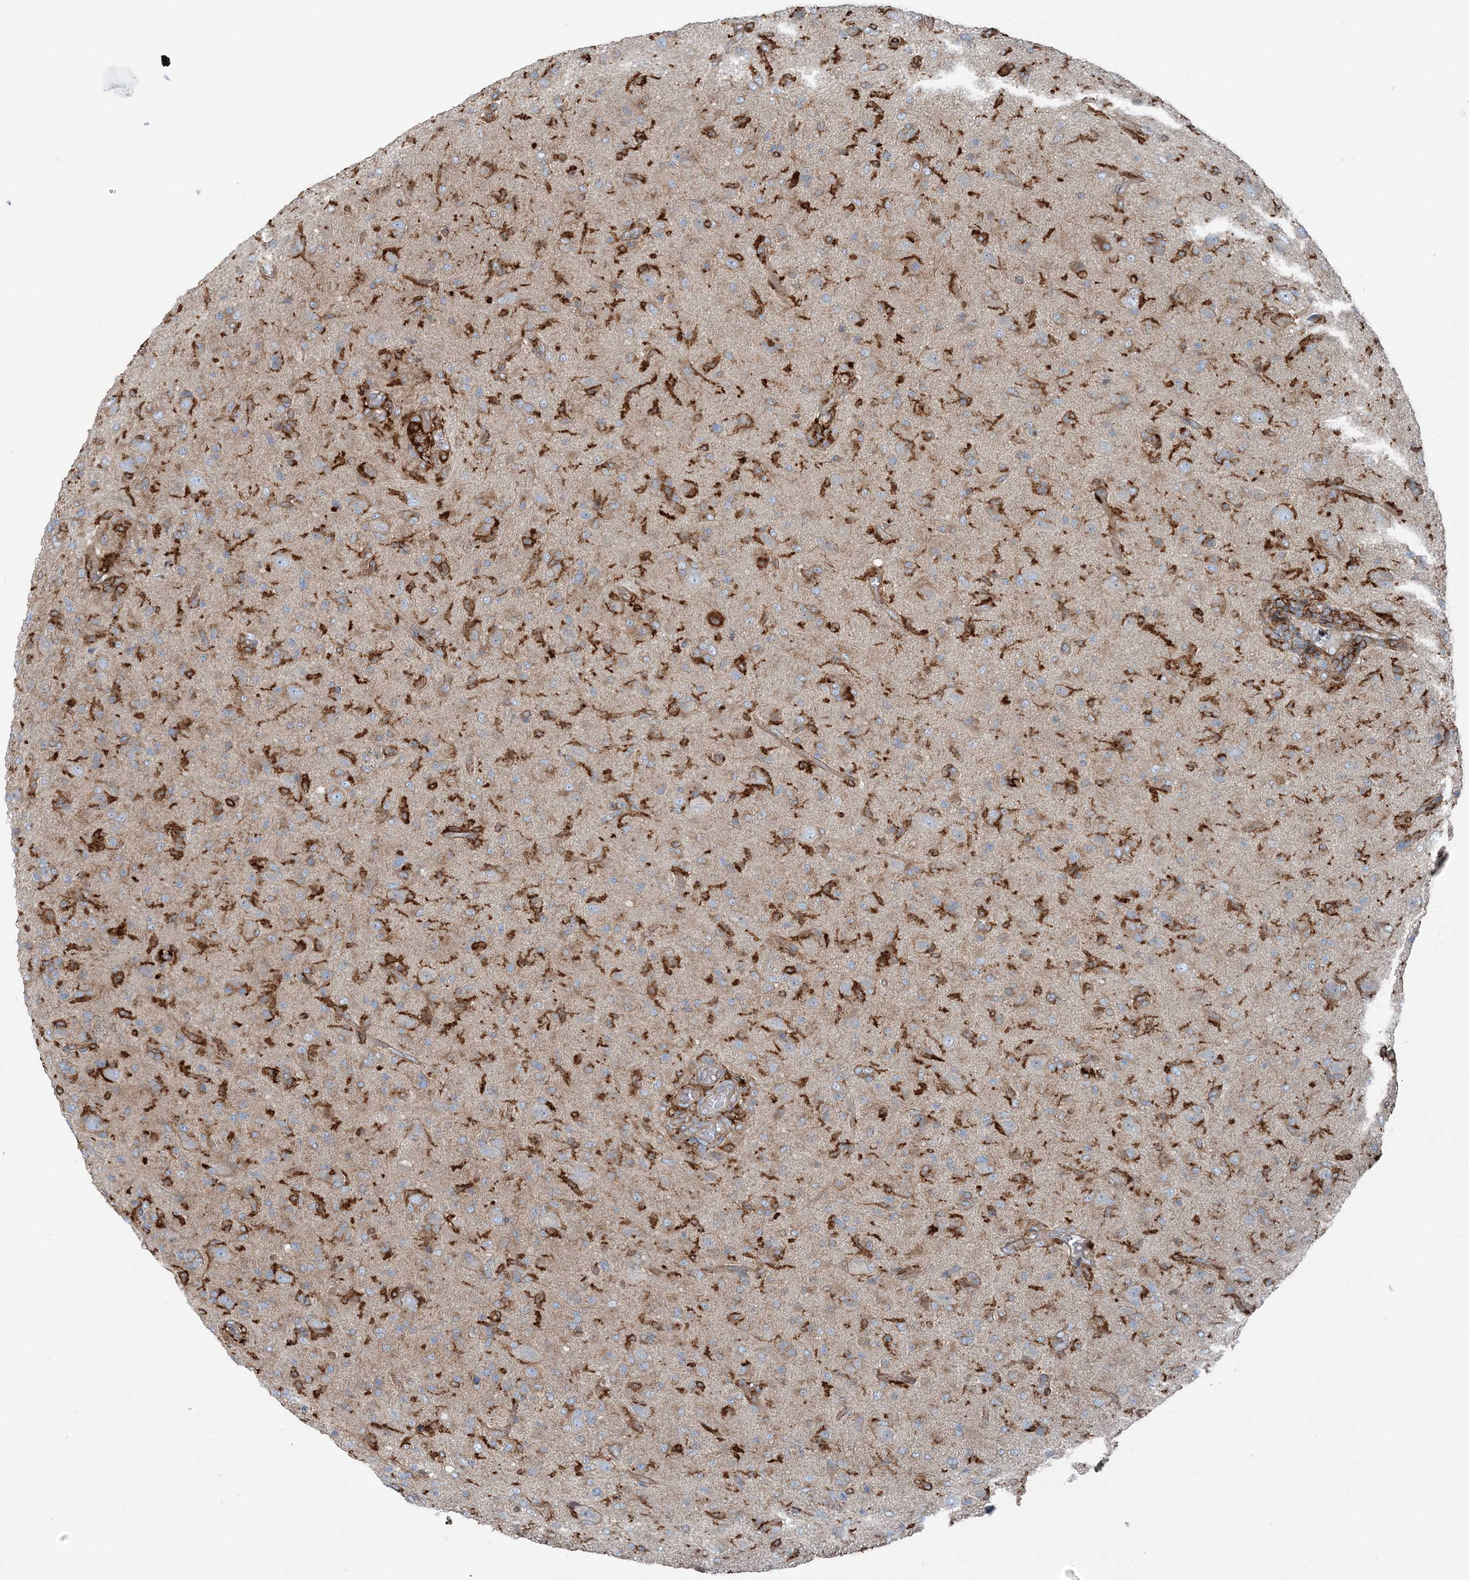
{"staining": {"intensity": "moderate", "quantity": ">75%", "location": "cytoplasmic/membranous"}, "tissue": "glioma", "cell_type": "Tumor cells", "image_type": "cancer", "snomed": [{"axis": "morphology", "description": "Glioma, malignant, High grade"}, {"axis": "topography", "description": "Brain"}], "caption": "Glioma tissue exhibits moderate cytoplasmic/membranous expression in about >75% of tumor cells, visualized by immunohistochemistry. (DAB (3,3'-diaminobenzidine) IHC with brightfield microscopy, high magnification).", "gene": "SNX2", "patient": {"sex": "female", "age": 57}}